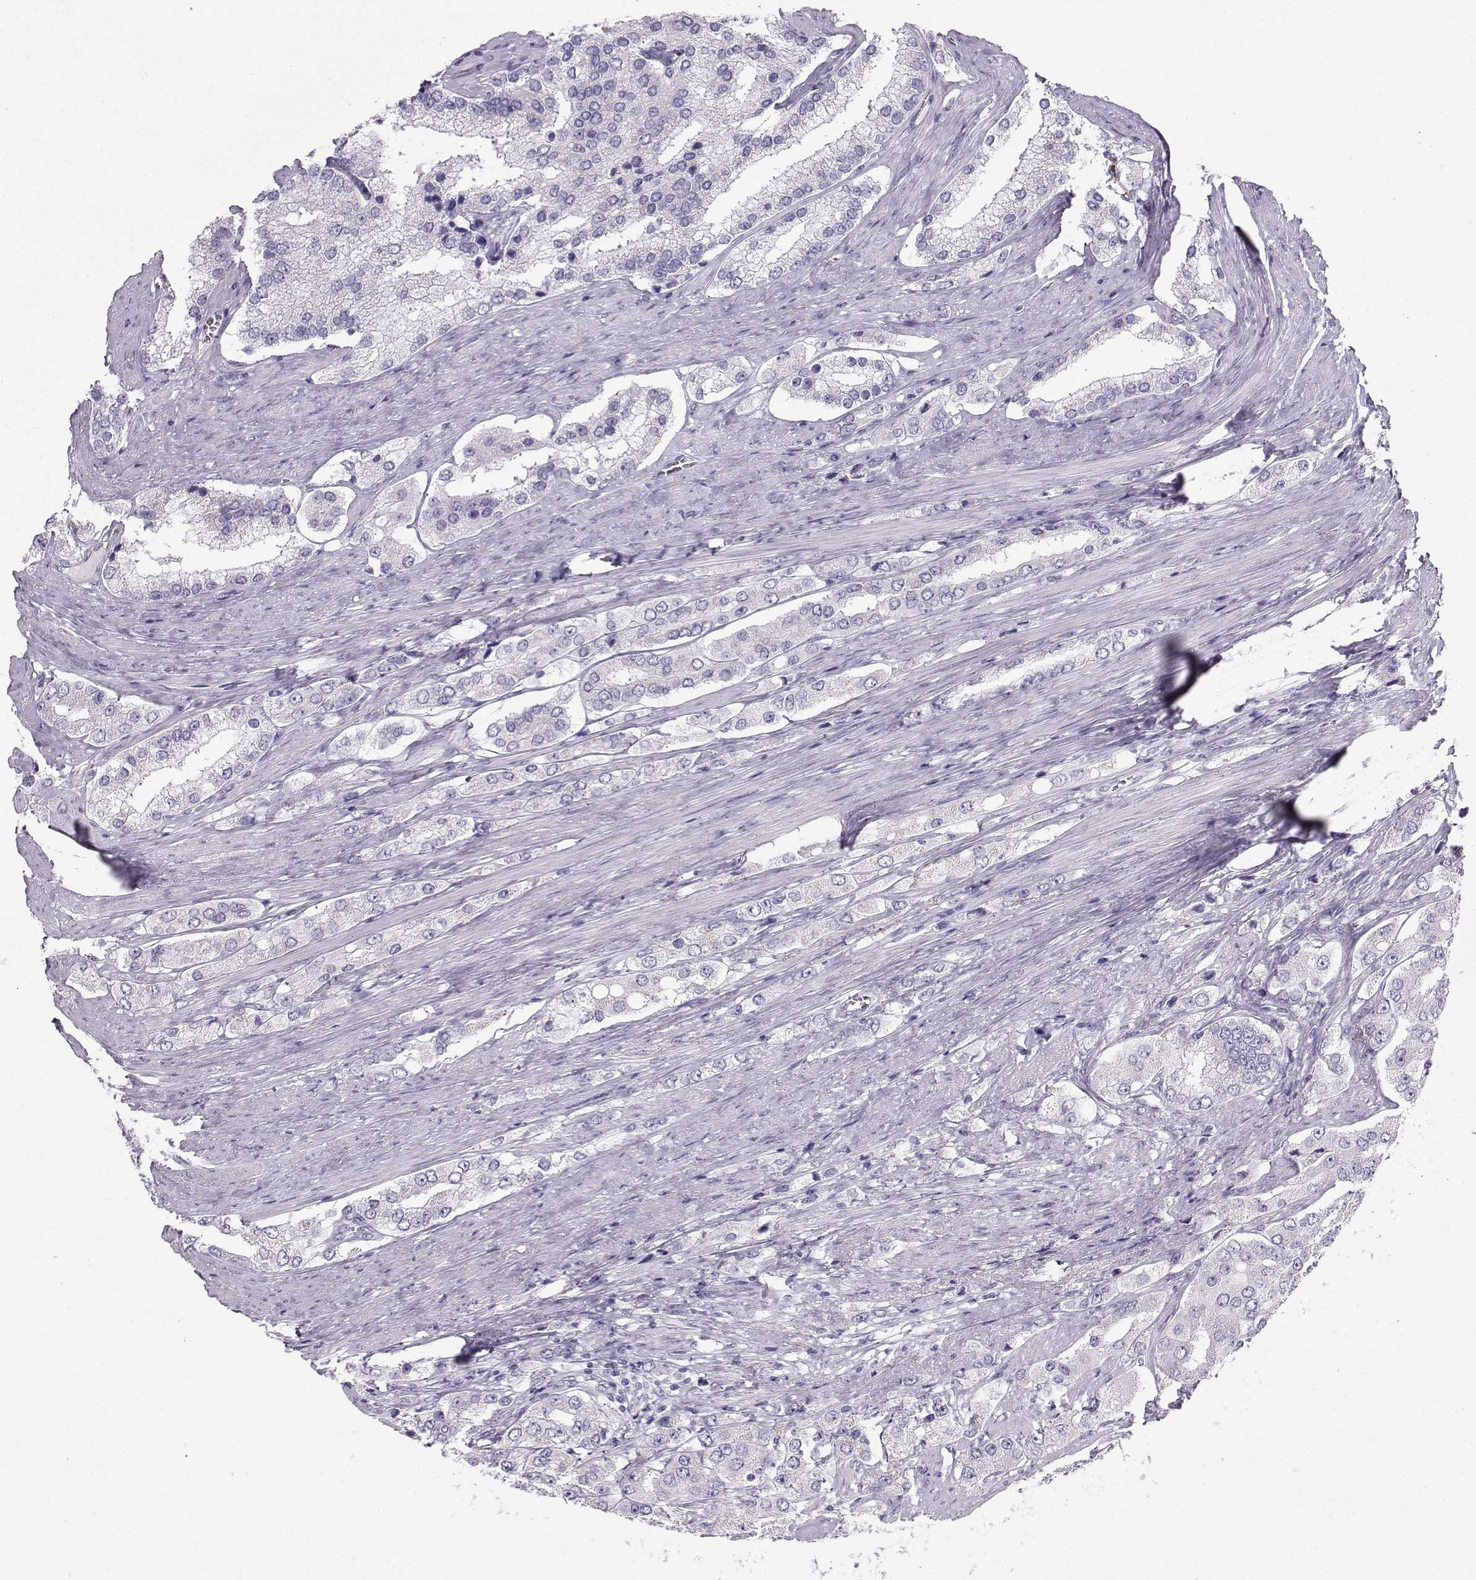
{"staining": {"intensity": "negative", "quantity": "none", "location": "none"}, "tissue": "prostate cancer", "cell_type": "Tumor cells", "image_type": "cancer", "snomed": [{"axis": "morphology", "description": "Adenocarcinoma, Low grade"}, {"axis": "topography", "description": "Prostate"}], "caption": "Immunohistochemical staining of human adenocarcinoma (low-grade) (prostate) displays no significant staining in tumor cells.", "gene": "IQCD", "patient": {"sex": "male", "age": 69}}